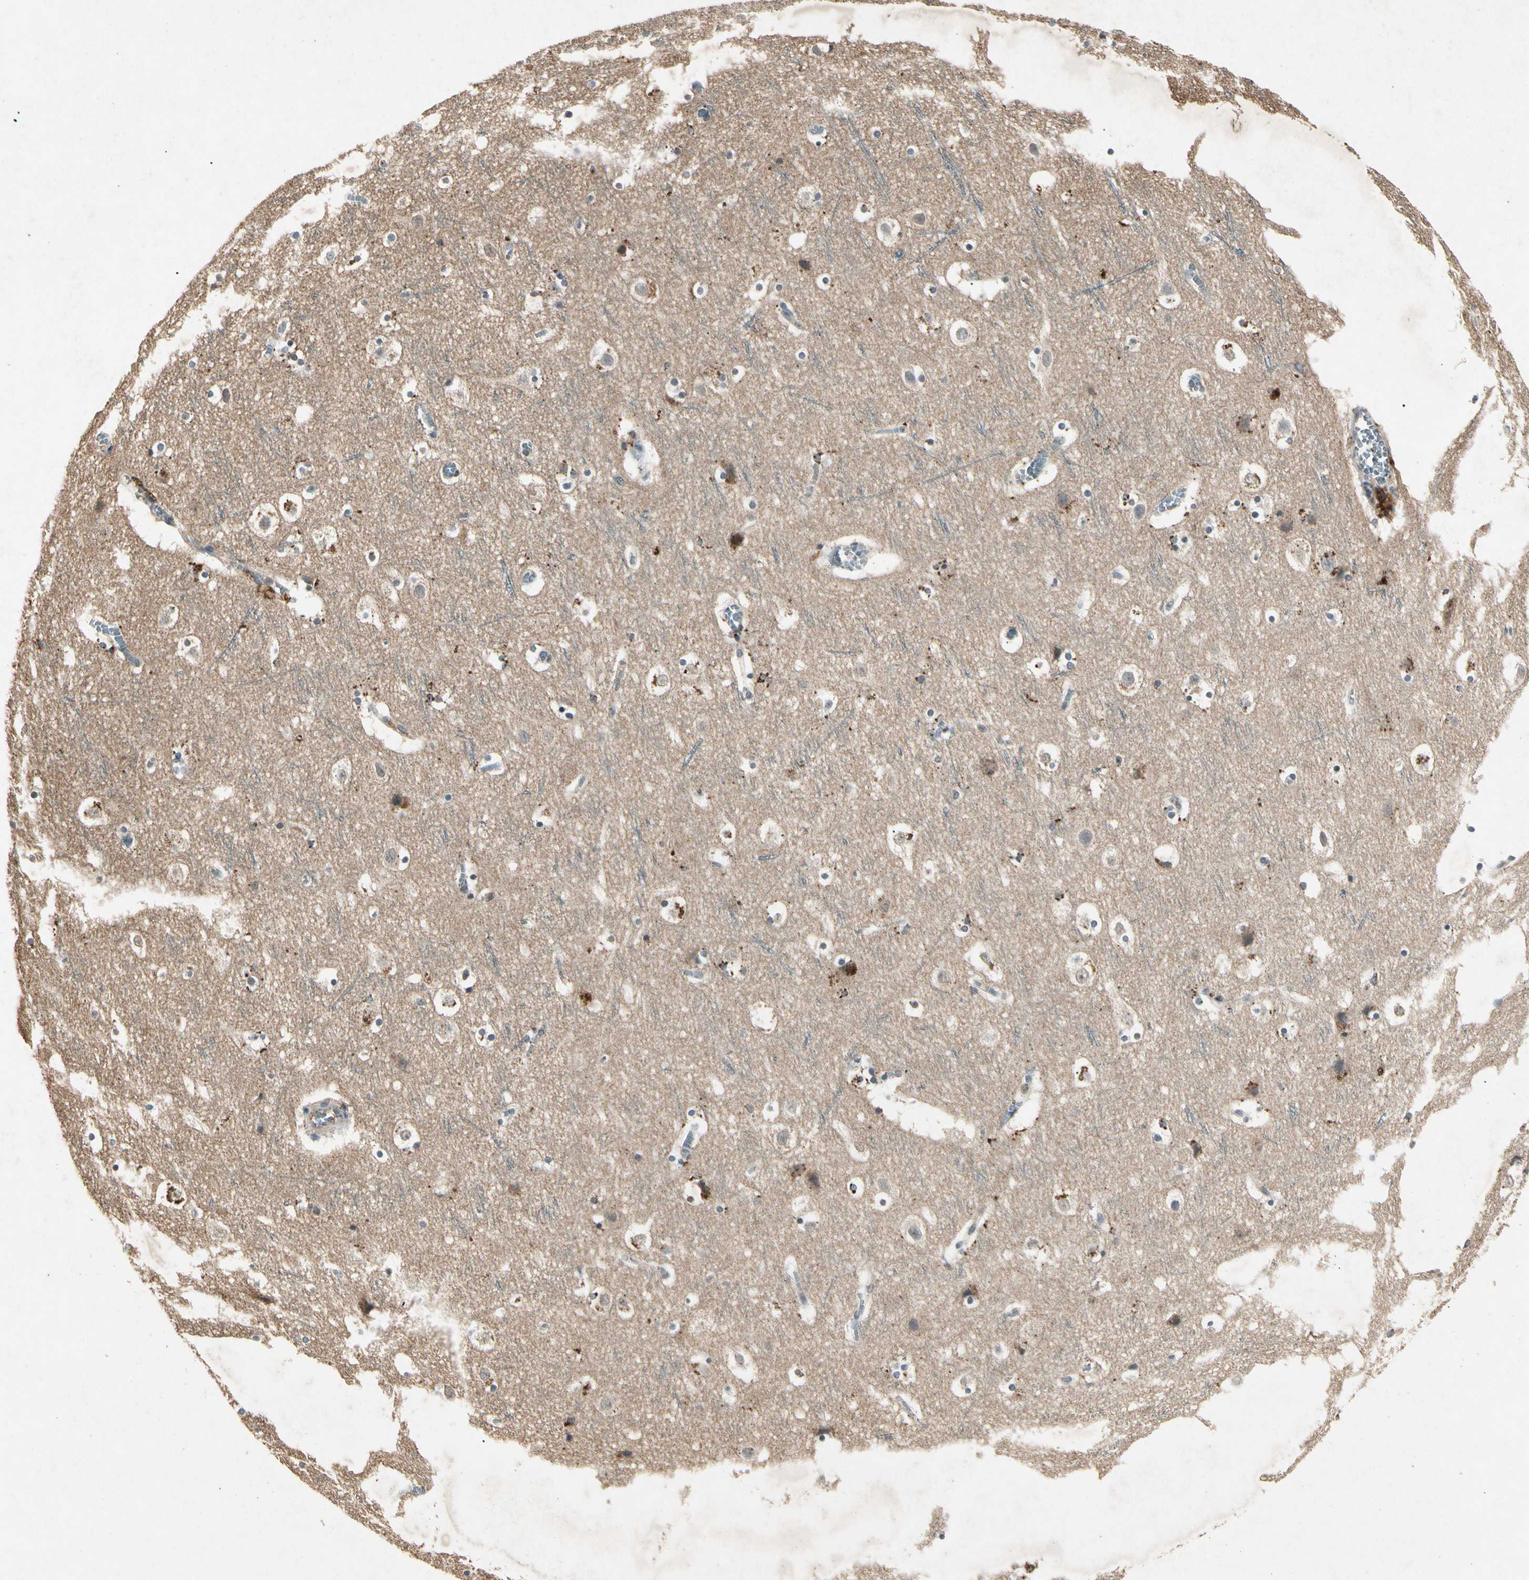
{"staining": {"intensity": "negative", "quantity": "none", "location": "none"}, "tissue": "cerebral cortex", "cell_type": "Endothelial cells", "image_type": "normal", "snomed": [{"axis": "morphology", "description": "Normal tissue, NOS"}, {"axis": "topography", "description": "Cerebral cortex"}], "caption": "The image exhibits no staining of endothelial cells in unremarkable cerebral cortex. Brightfield microscopy of immunohistochemistry (IHC) stained with DAB (brown) and hematoxylin (blue), captured at high magnification.", "gene": "CP", "patient": {"sex": "male", "age": 45}}